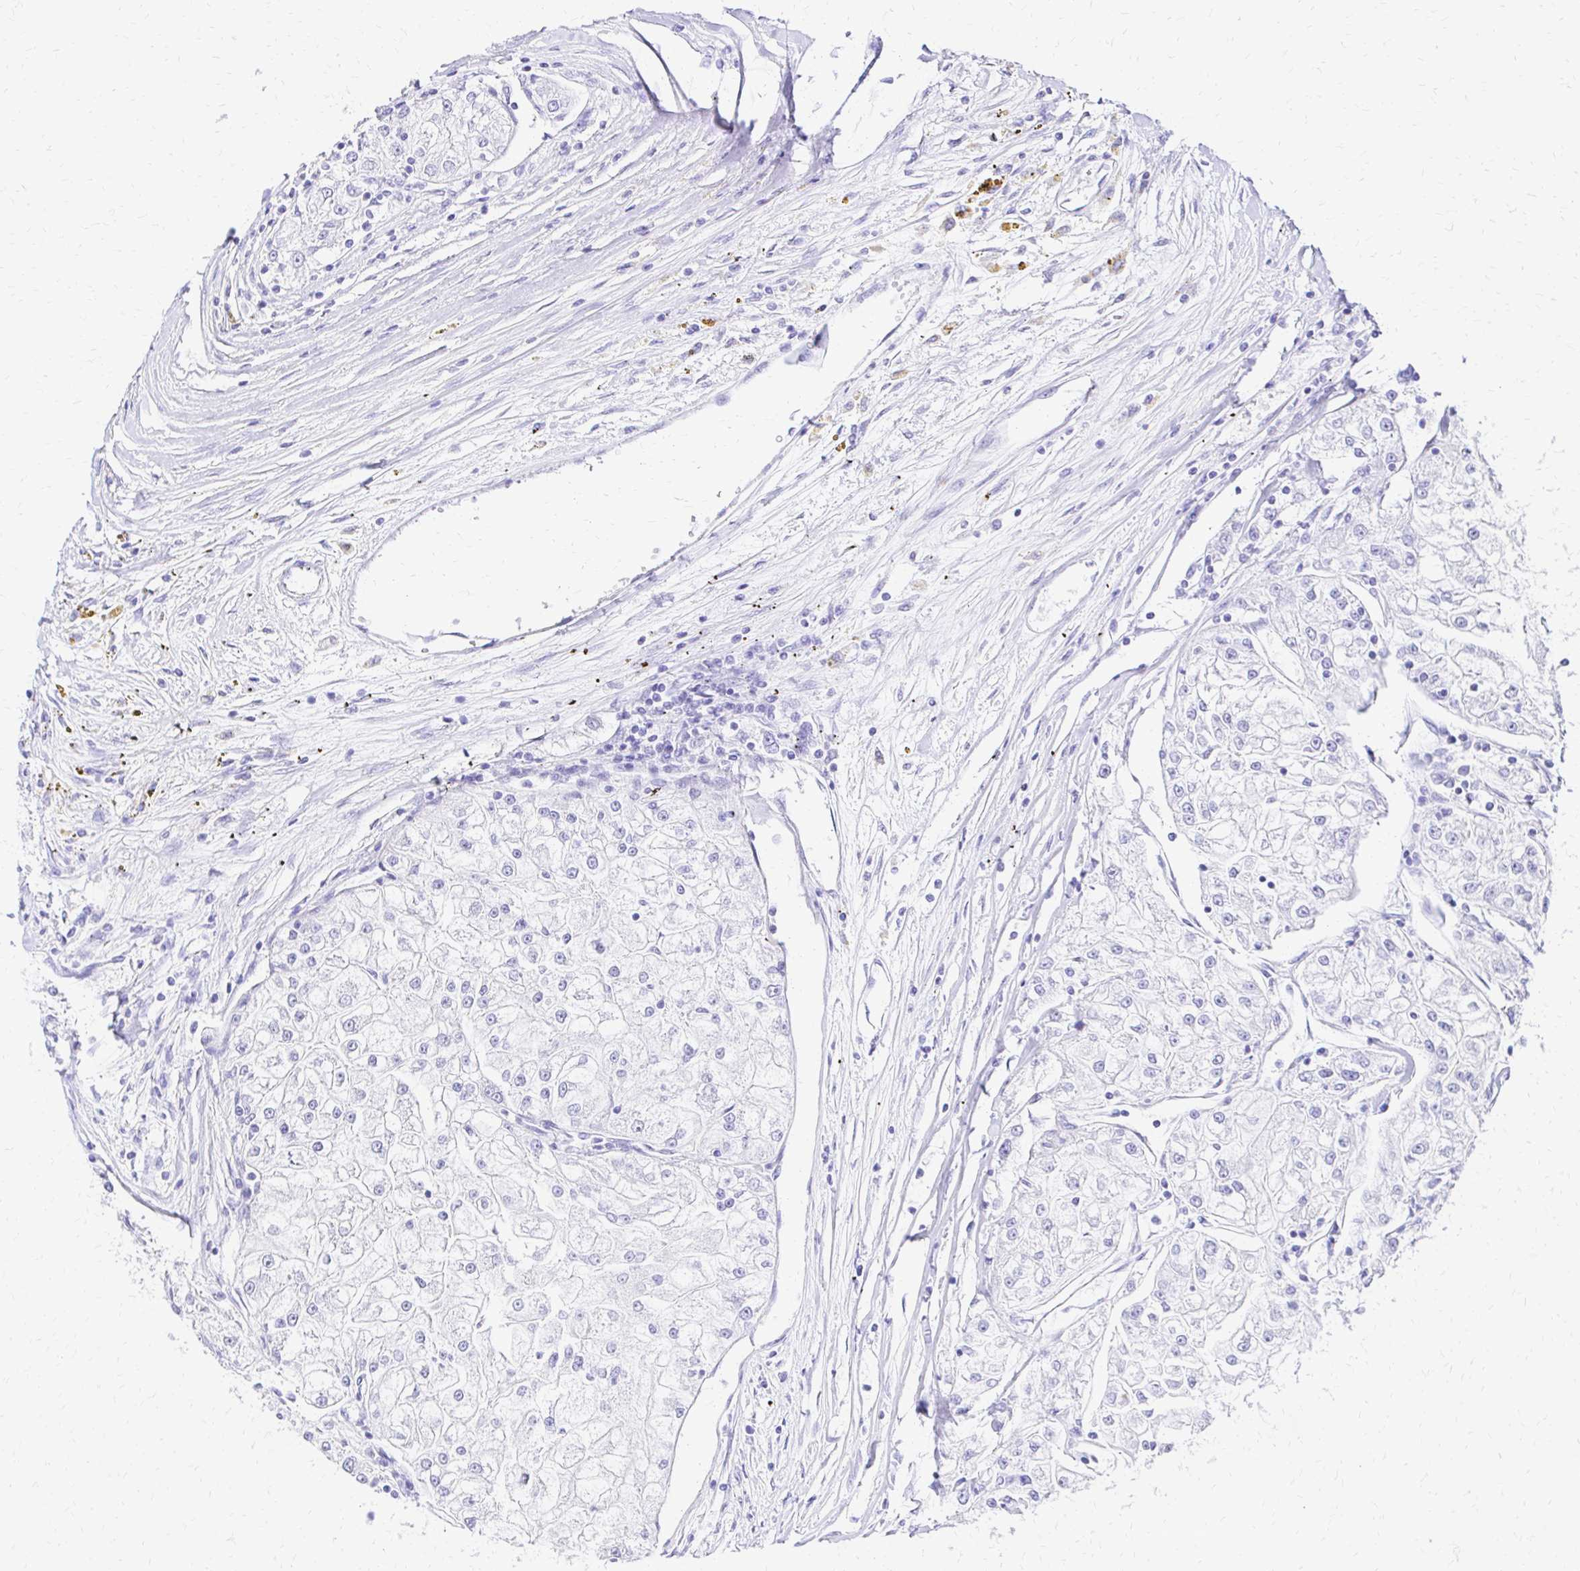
{"staining": {"intensity": "negative", "quantity": "none", "location": "none"}, "tissue": "renal cancer", "cell_type": "Tumor cells", "image_type": "cancer", "snomed": [{"axis": "morphology", "description": "Adenocarcinoma, NOS"}, {"axis": "topography", "description": "Kidney"}], "caption": "High magnification brightfield microscopy of adenocarcinoma (renal) stained with DAB (3,3'-diaminobenzidine) (brown) and counterstained with hematoxylin (blue): tumor cells show no significant positivity.", "gene": "S100G", "patient": {"sex": "female", "age": 72}}